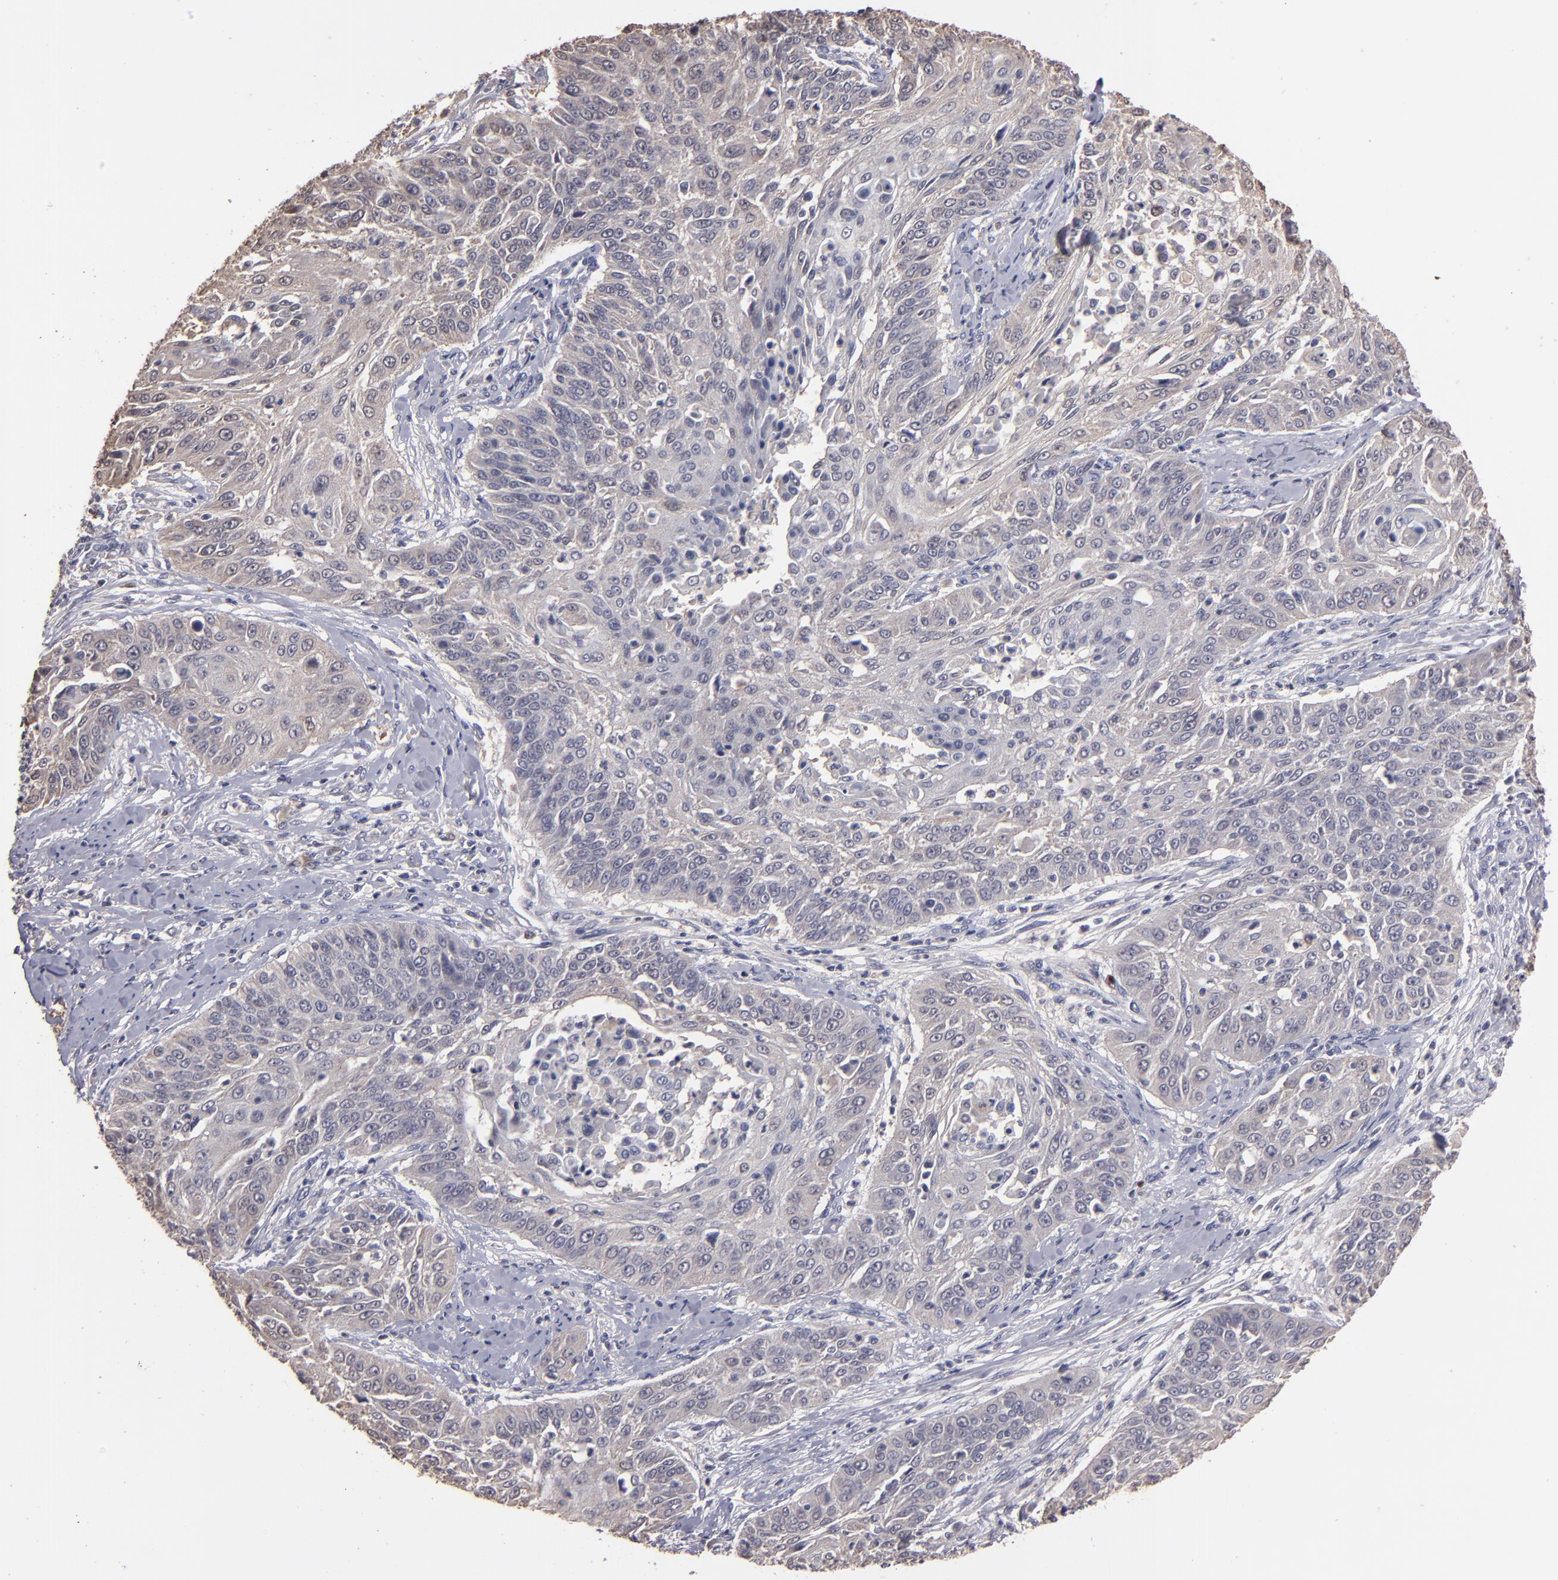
{"staining": {"intensity": "weak", "quantity": "25%-75%", "location": "cytoplasmic/membranous,nuclear"}, "tissue": "cervical cancer", "cell_type": "Tumor cells", "image_type": "cancer", "snomed": [{"axis": "morphology", "description": "Squamous cell carcinoma, NOS"}, {"axis": "topography", "description": "Cervix"}], "caption": "Immunohistochemical staining of human squamous cell carcinoma (cervical) reveals low levels of weak cytoplasmic/membranous and nuclear positivity in about 25%-75% of tumor cells. Immunohistochemistry (ihc) stains the protein in brown and the nuclei are stained blue.", "gene": "S100A1", "patient": {"sex": "female", "age": 64}}